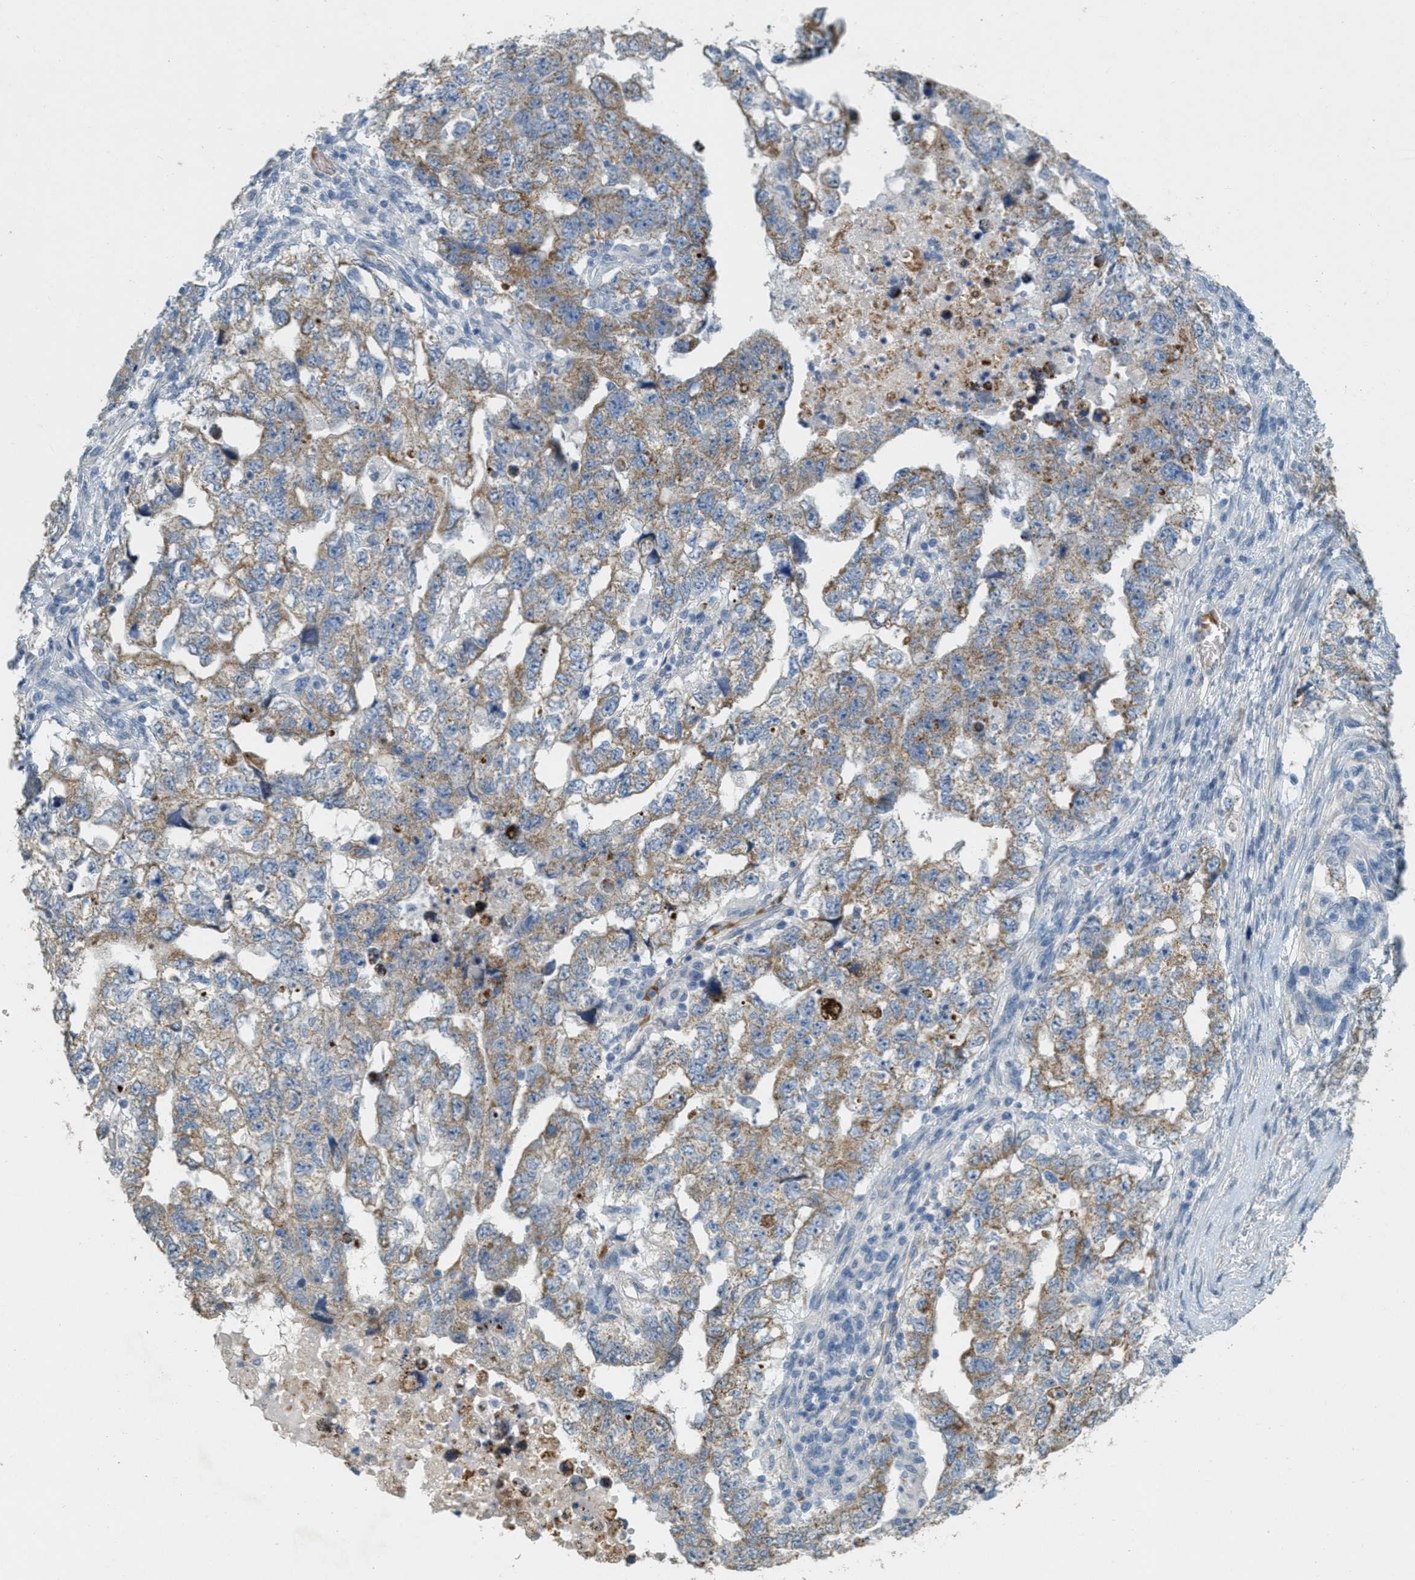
{"staining": {"intensity": "weak", "quantity": ">75%", "location": "cytoplasmic/membranous"}, "tissue": "testis cancer", "cell_type": "Tumor cells", "image_type": "cancer", "snomed": [{"axis": "morphology", "description": "Carcinoma, Embryonal, NOS"}, {"axis": "topography", "description": "Testis"}], "caption": "Tumor cells demonstrate low levels of weak cytoplasmic/membranous expression in approximately >75% of cells in embryonal carcinoma (testis).", "gene": "MRS2", "patient": {"sex": "male", "age": 36}}